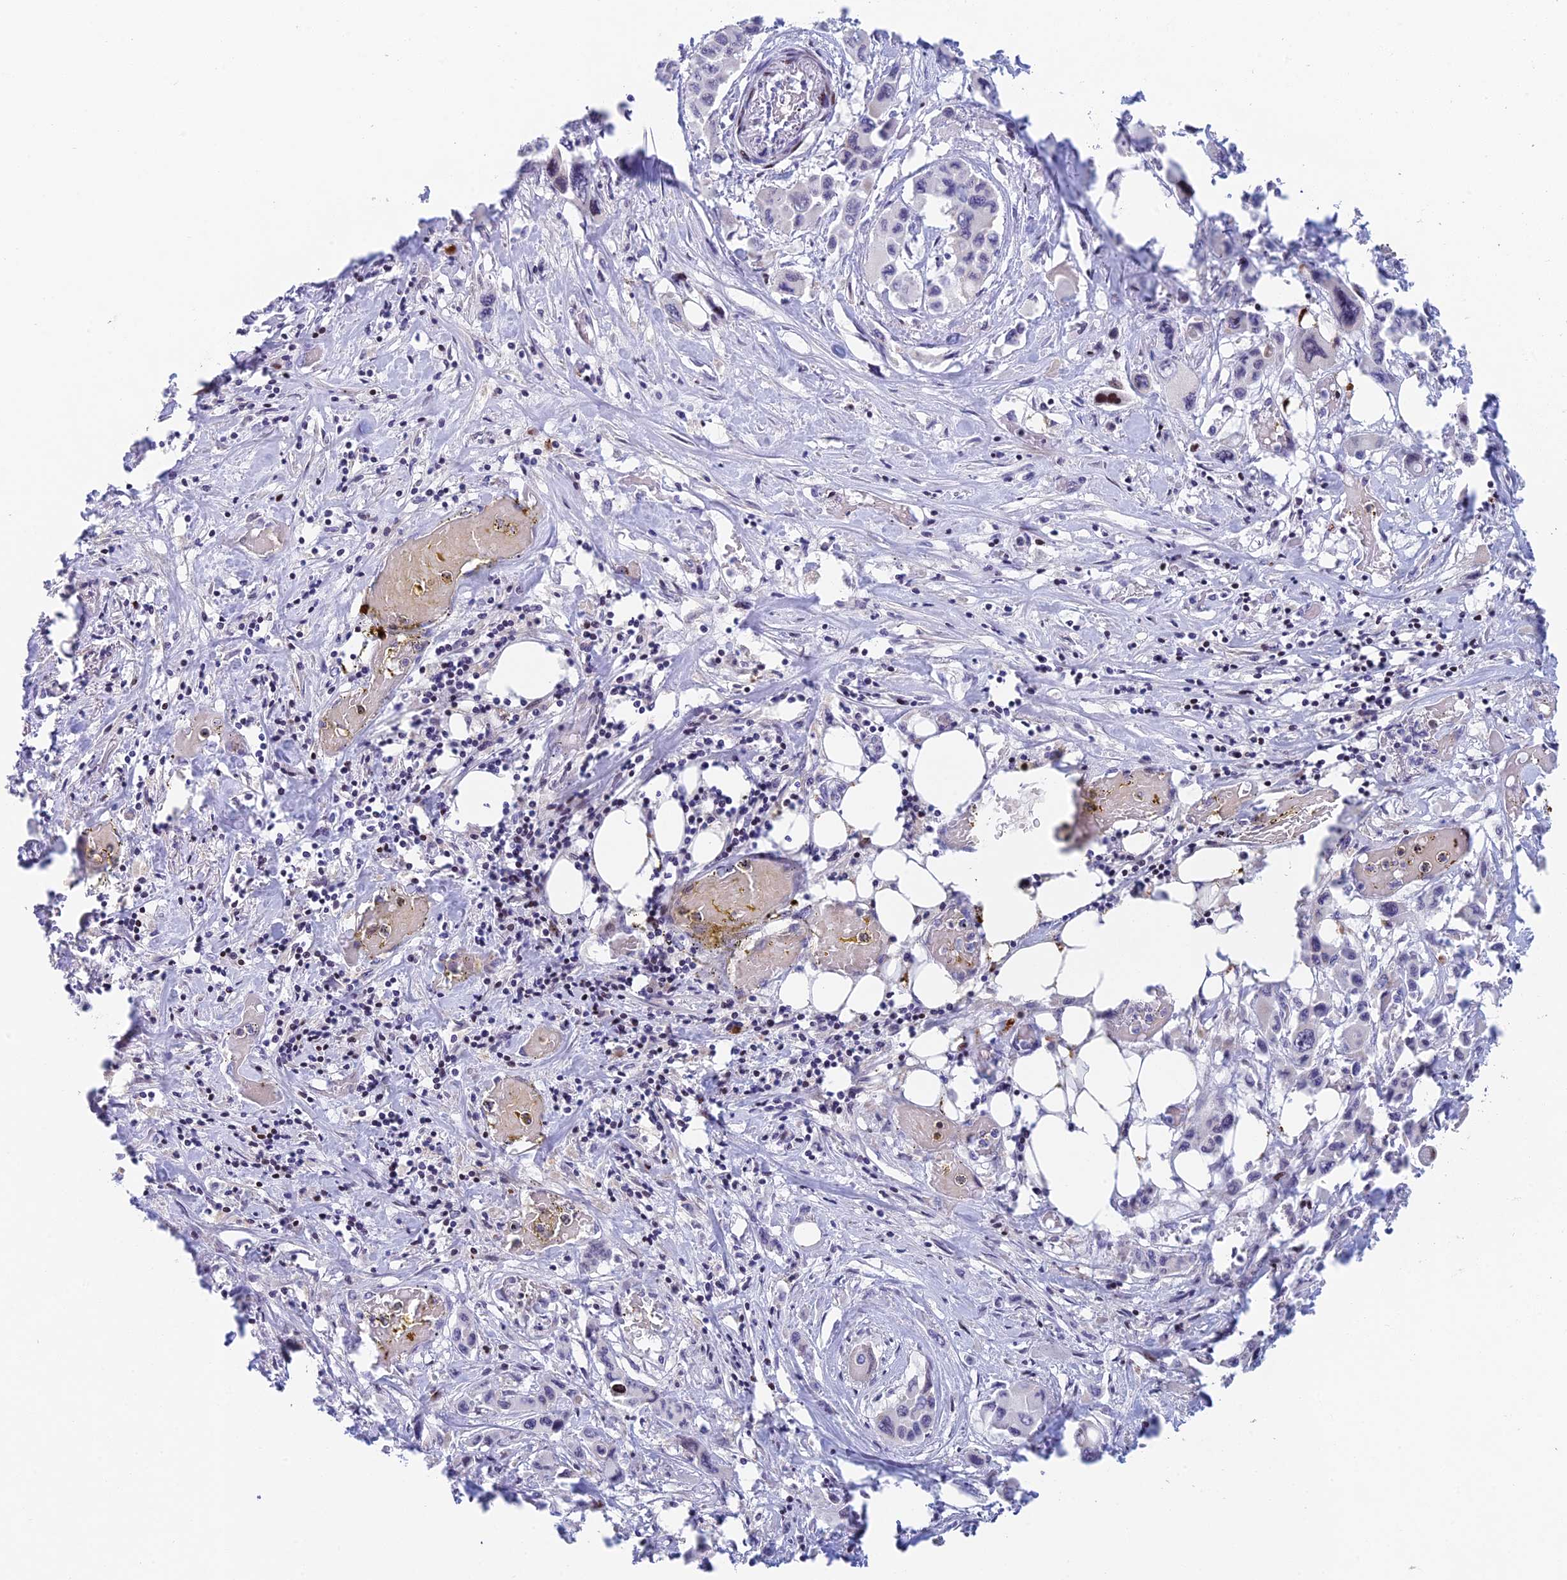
{"staining": {"intensity": "negative", "quantity": "none", "location": "none"}, "tissue": "pancreatic cancer", "cell_type": "Tumor cells", "image_type": "cancer", "snomed": [{"axis": "morphology", "description": "Adenocarcinoma, NOS"}, {"axis": "topography", "description": "Pancreas"}], "caption": "IHC photomicrograph of human pancreatic cancer (adenocarcinoma) stained for a protein (brown), which shows no positivity in tumor cells.", "gene": "REXO5", "patient": {"sex": "male", "age": 92}}